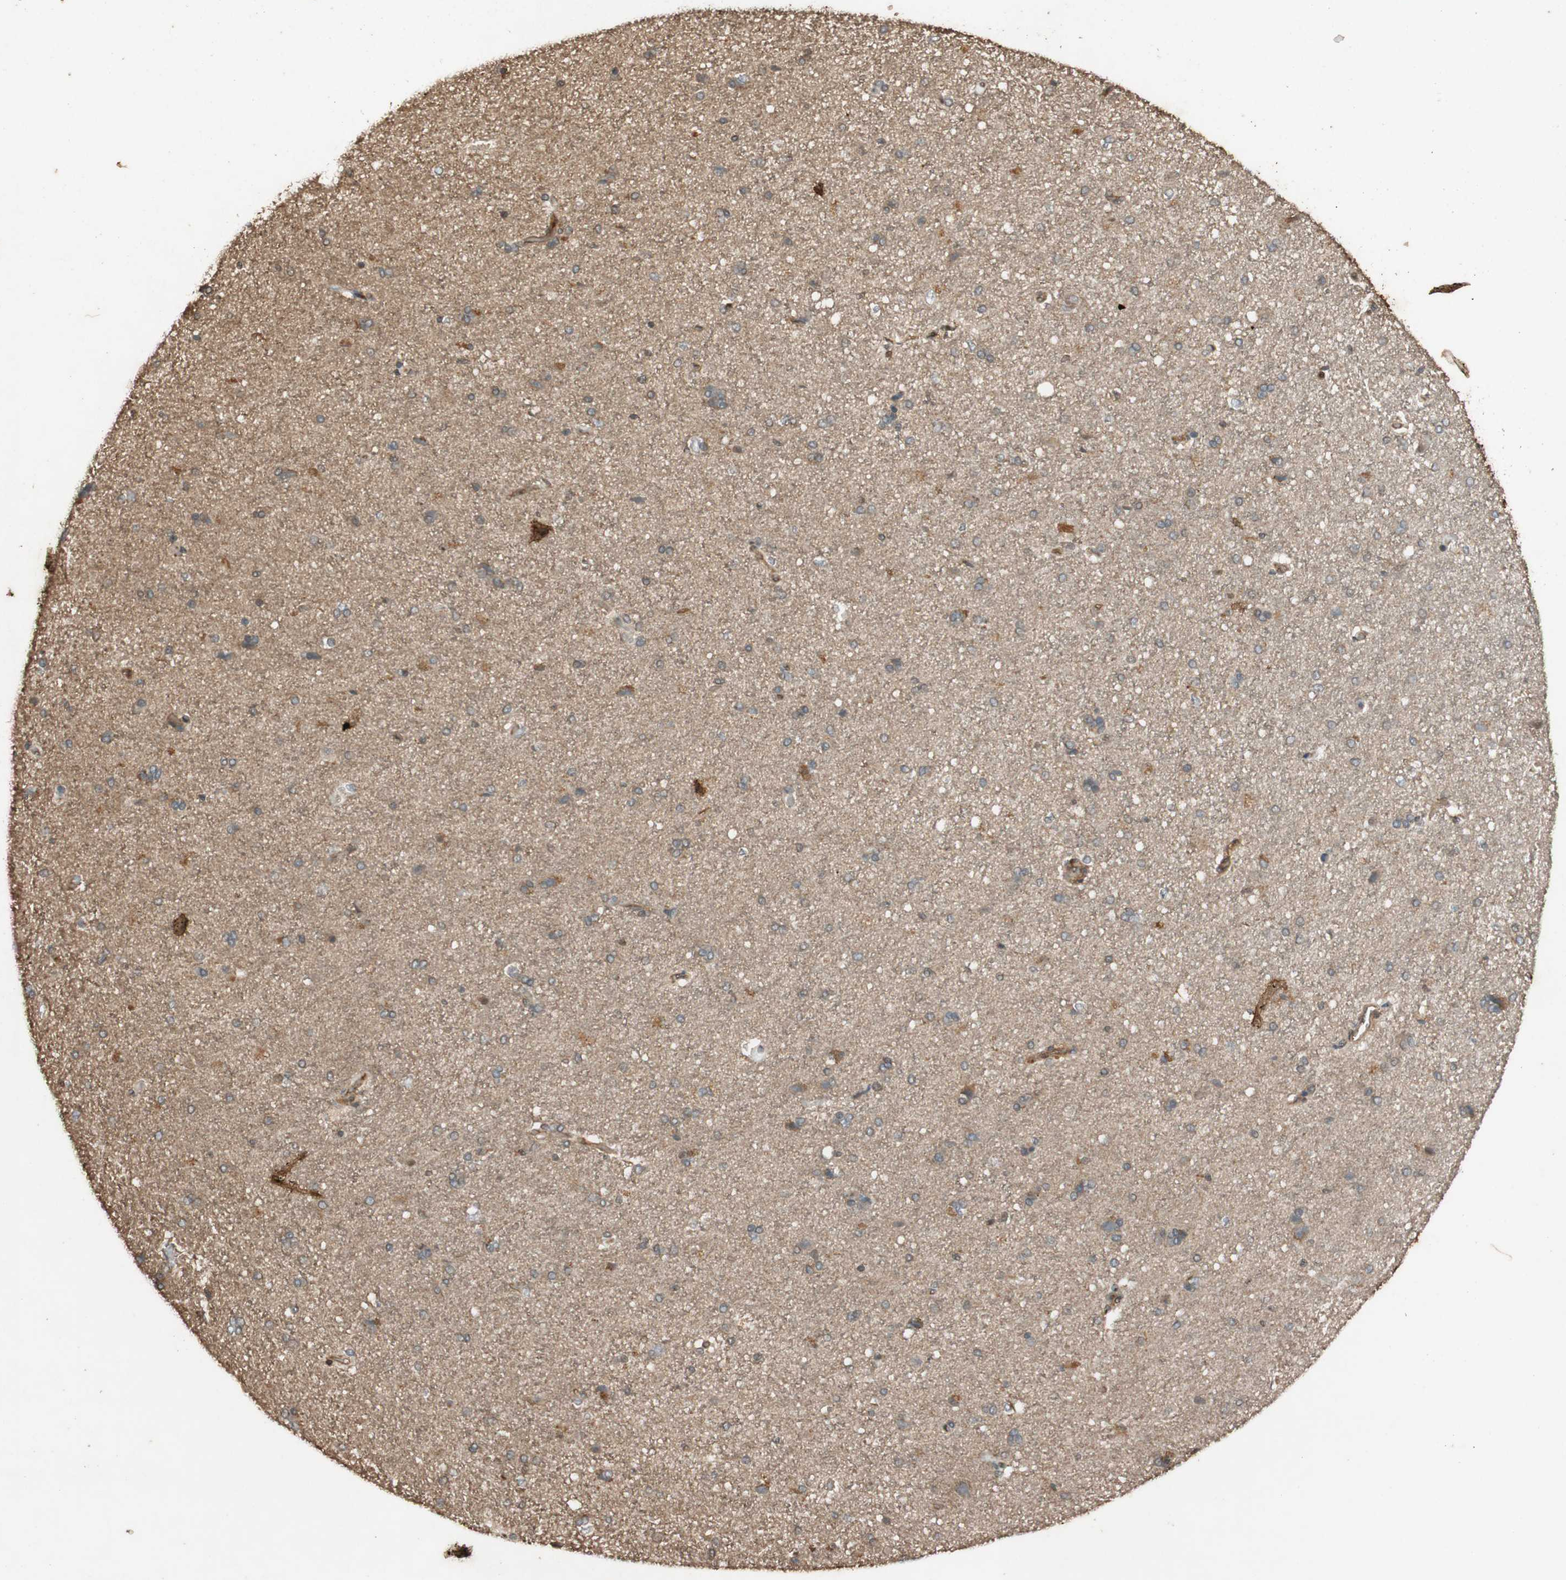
{"staining": {"intensity": "moderate", "quantity": ">75%", "location": "cytoplasmic/membranous"}, "tissue": "cerebral cortex", "cell_type": "Endothelial cells", "image_type": "normal", "snomed": [{"axis": "morphology", "description": "Normal tissue, NOS"}, {"axis": "topography", "description": "Cerebral cortex"}], "caption": "Brown immunohistochemical staining in unremarkable human cerebral cortex displays moderate cytoplasmic/membranous positivity in about >75% of endothelial cells.", "gene": "EPHA8", "patient": {"sex": "male", "age": 62}}